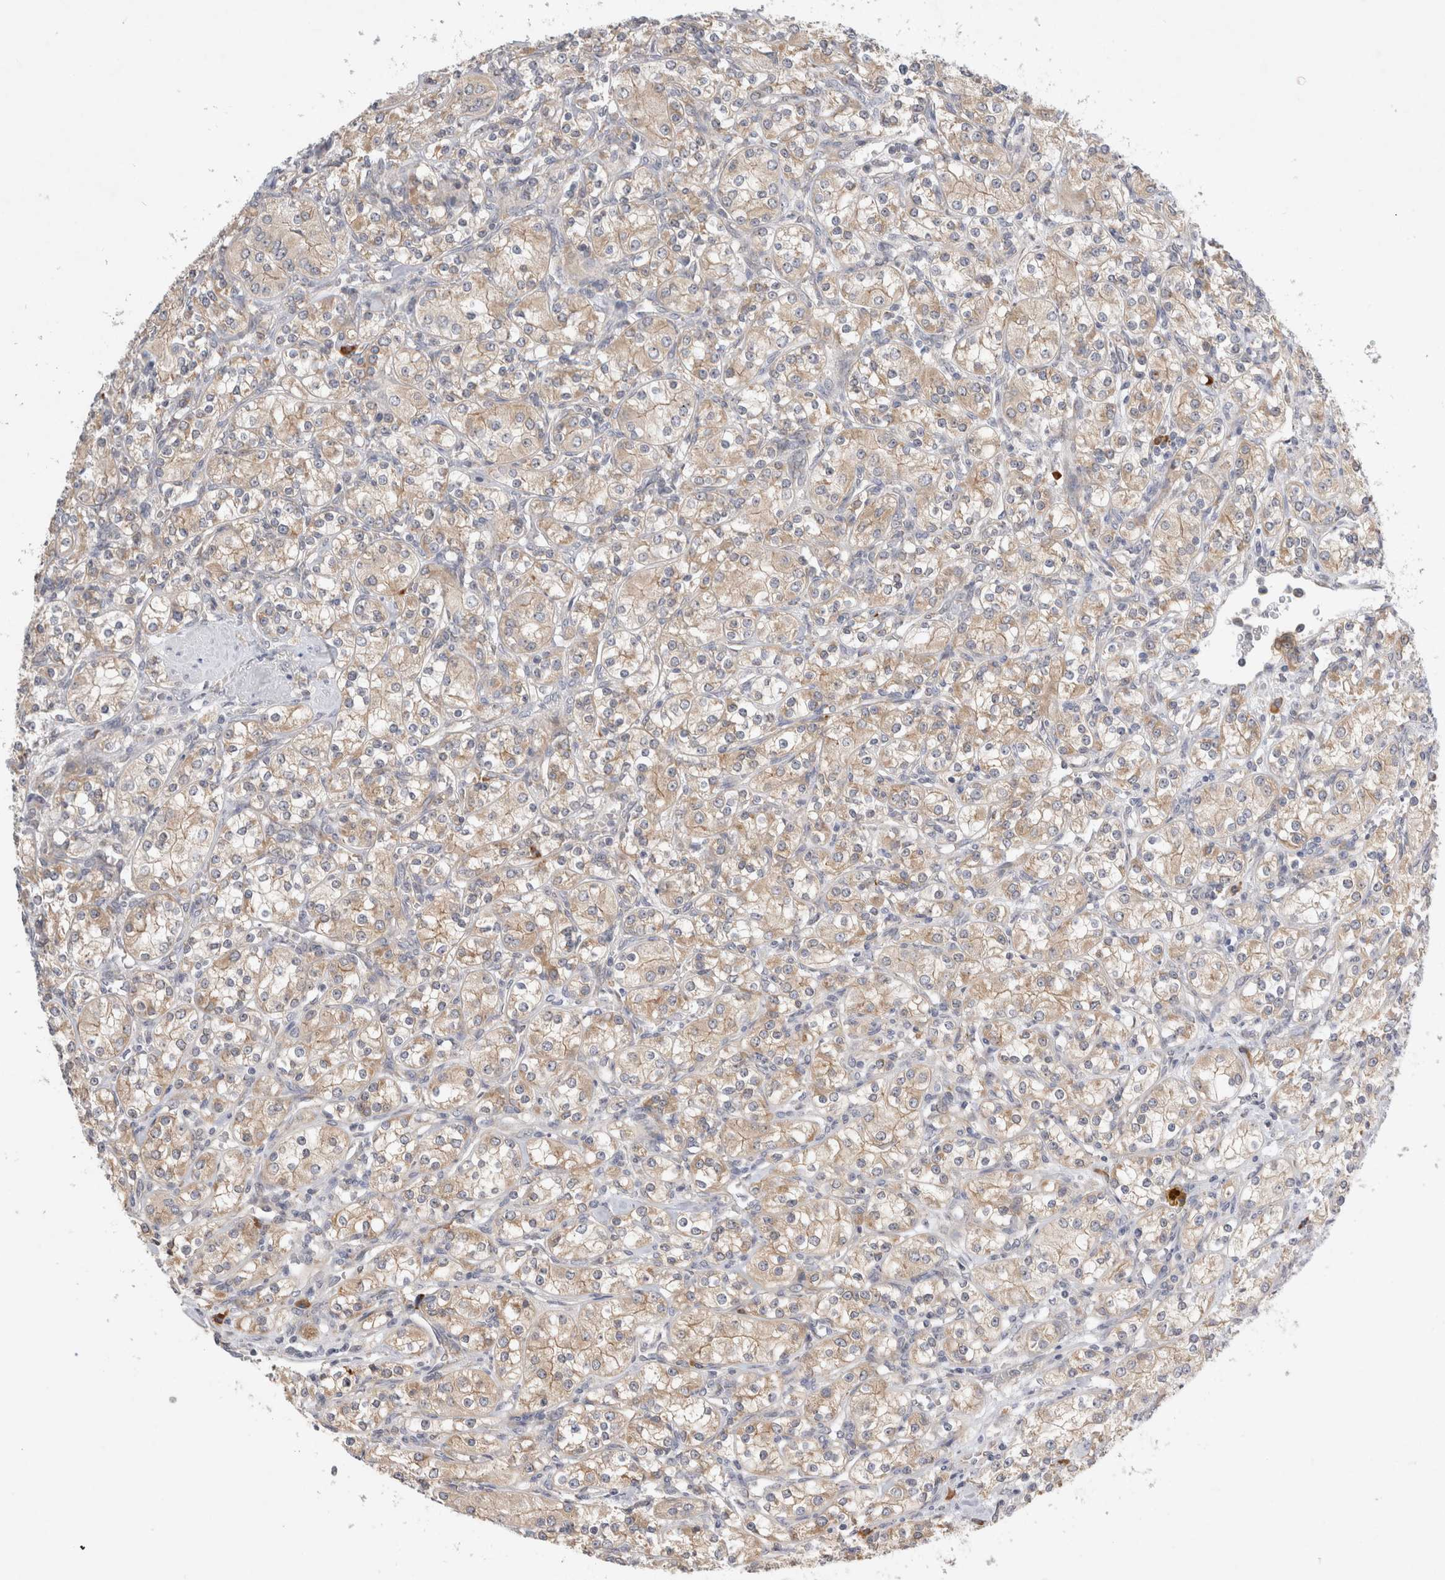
{"staining": {"intensity": "weak", "quantity": ">75%", "location": "cytoplasmic/membranous"}, "tissue": "renal cancer", "cell_type": "Tumor cells", "image_type": "cancer", "snomed": [{"axis": "morphology", "description": "Adenocarcinoma, NOS"}, {"axis": "topography", "description": "Kidney"}], "caption": "Protein expression analysis of human renal cancer reveals weak cytoplasmic/membranous staining in approximately >75% of tumor cells.", "gene": "NEDD4L", "patient": {"sex": "male", "age": 77}}